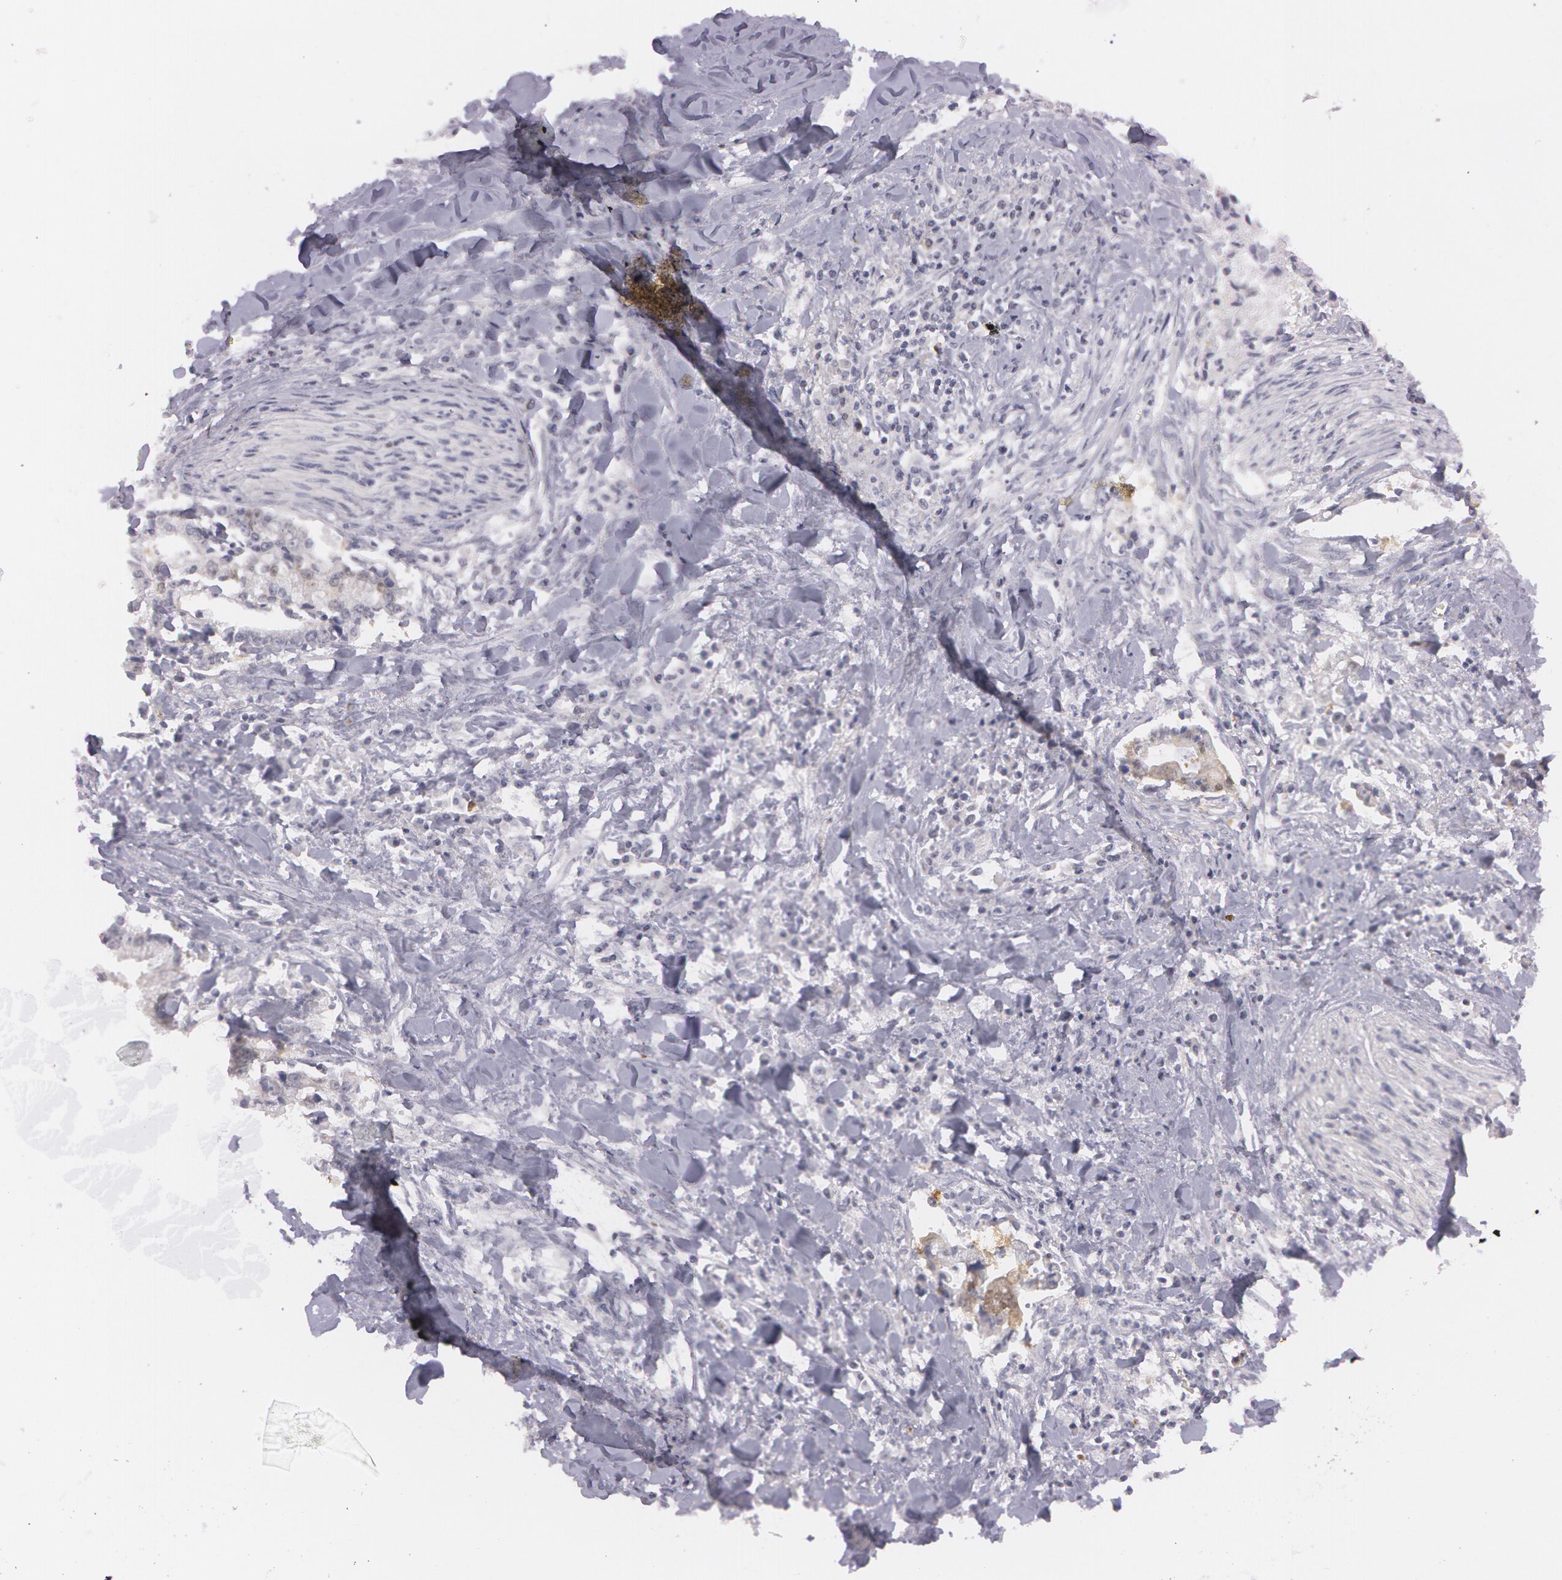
{"staining": {"intensity": "weak", "quantity": "<25%", "location": "cytoplasmic/membranous"}, "tissue": "liver cancer", "cell_type": "Tumor cells", "image_type": "cancer", "snomed": [{"axis": "morphology", "description": "Cholangiocarcinoma"}, {"axis": "topography", "description": "Liver"}], "caption": "IHC histopathology image of cholangiocarcinoma (liver) stained for a protein (brown), which demonstrates no staining in tumor cells.", "gene": "IL1RN", "patient": {"sex": "male", "age": 57}}